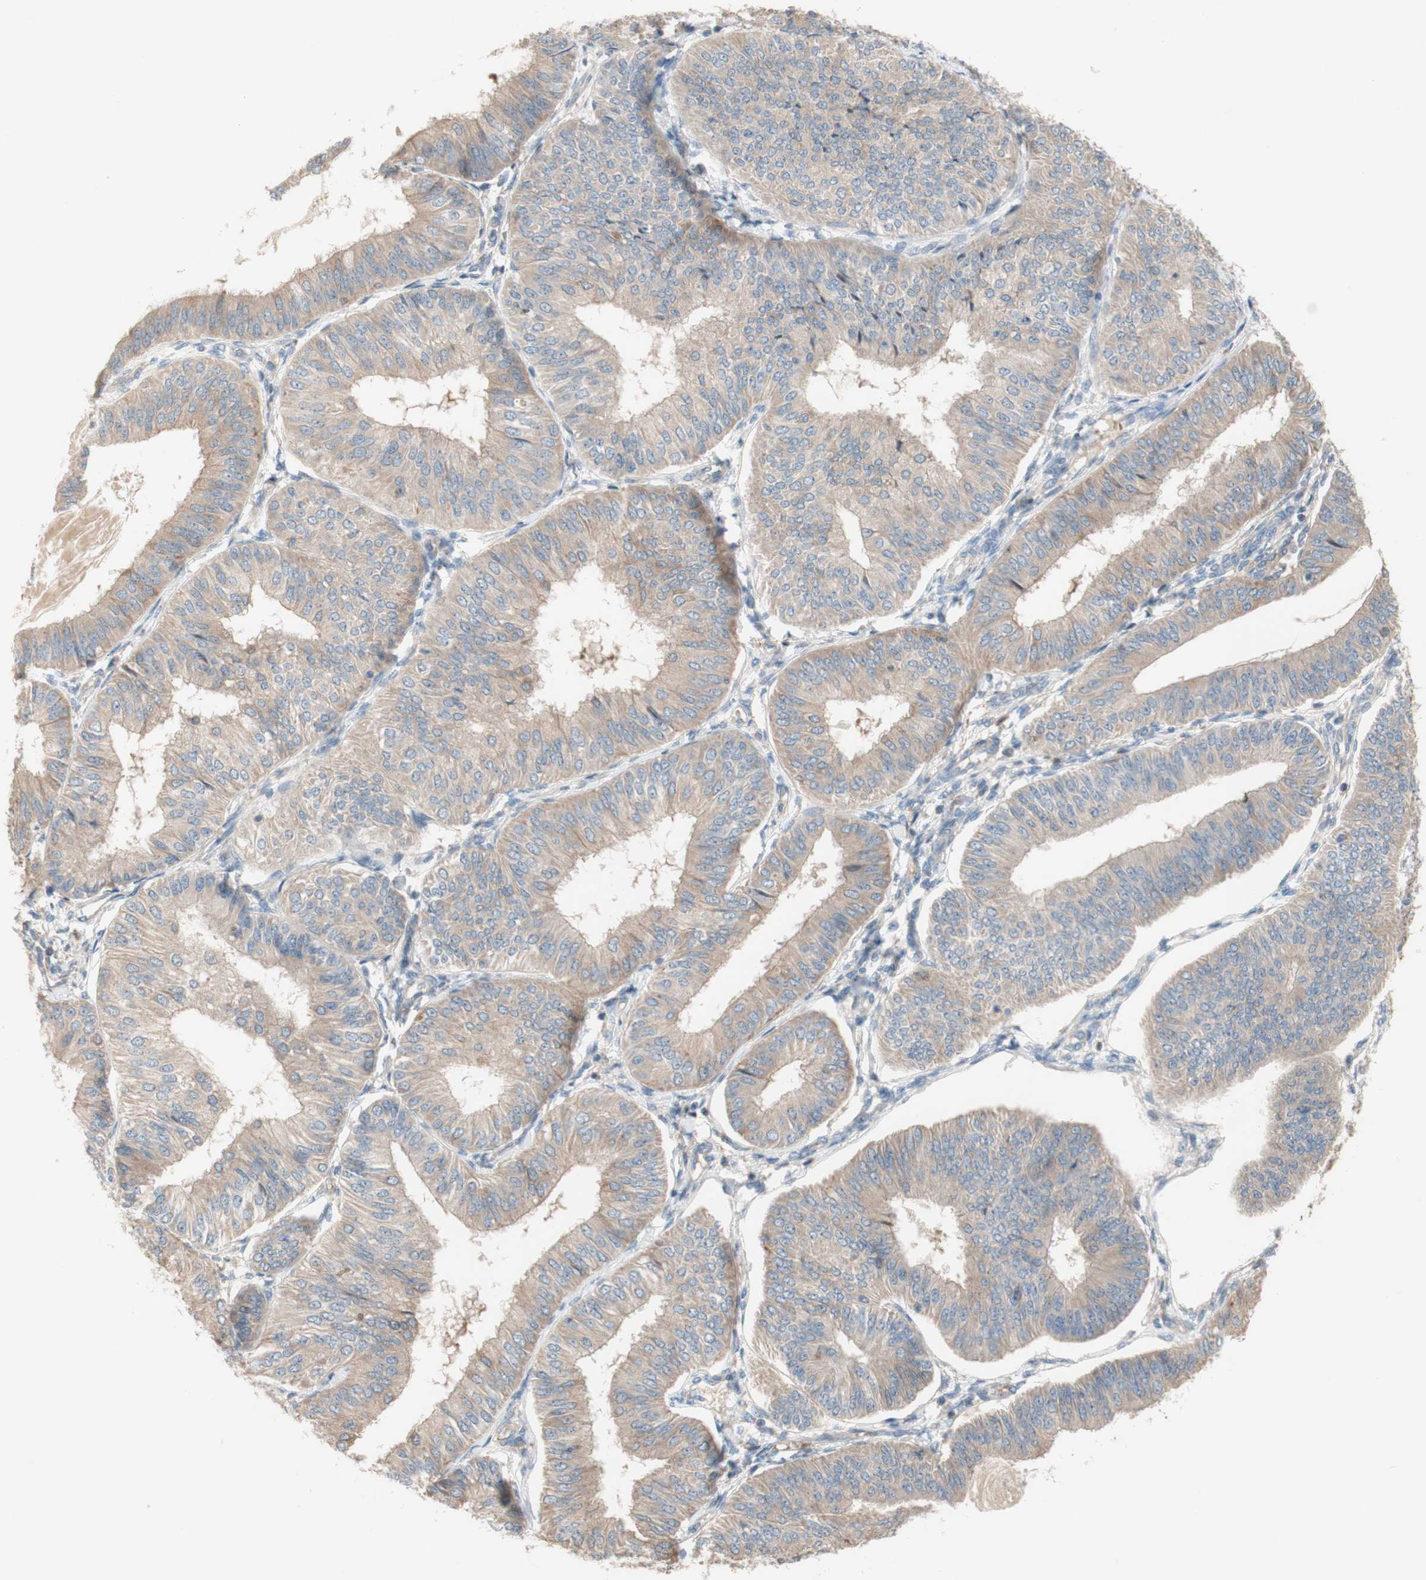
{"staining": {"intensity": "weak", "quantity": ">75%", "location": "cytoplasmic/membranous"}, "tissue": "endometrial cancer", "cell_type": "Tumor cells", "image_type": "cancer", "snomed": [{"axis": "morphology", "description": "Adenocarcinoma, NOS"}, {"axis": "topography", "description": "Endometrium"}], "caption": "Protein expression analysis of endometrial cancer shows weak cytoplasmic/membranous staining in about >75% of tumor cells. Immunohistochemistry stains the protein of interest in brown and the nuclei are stained blue.", "gene": "PTPN21", "patient": {"sex": "female", "age": 58}}